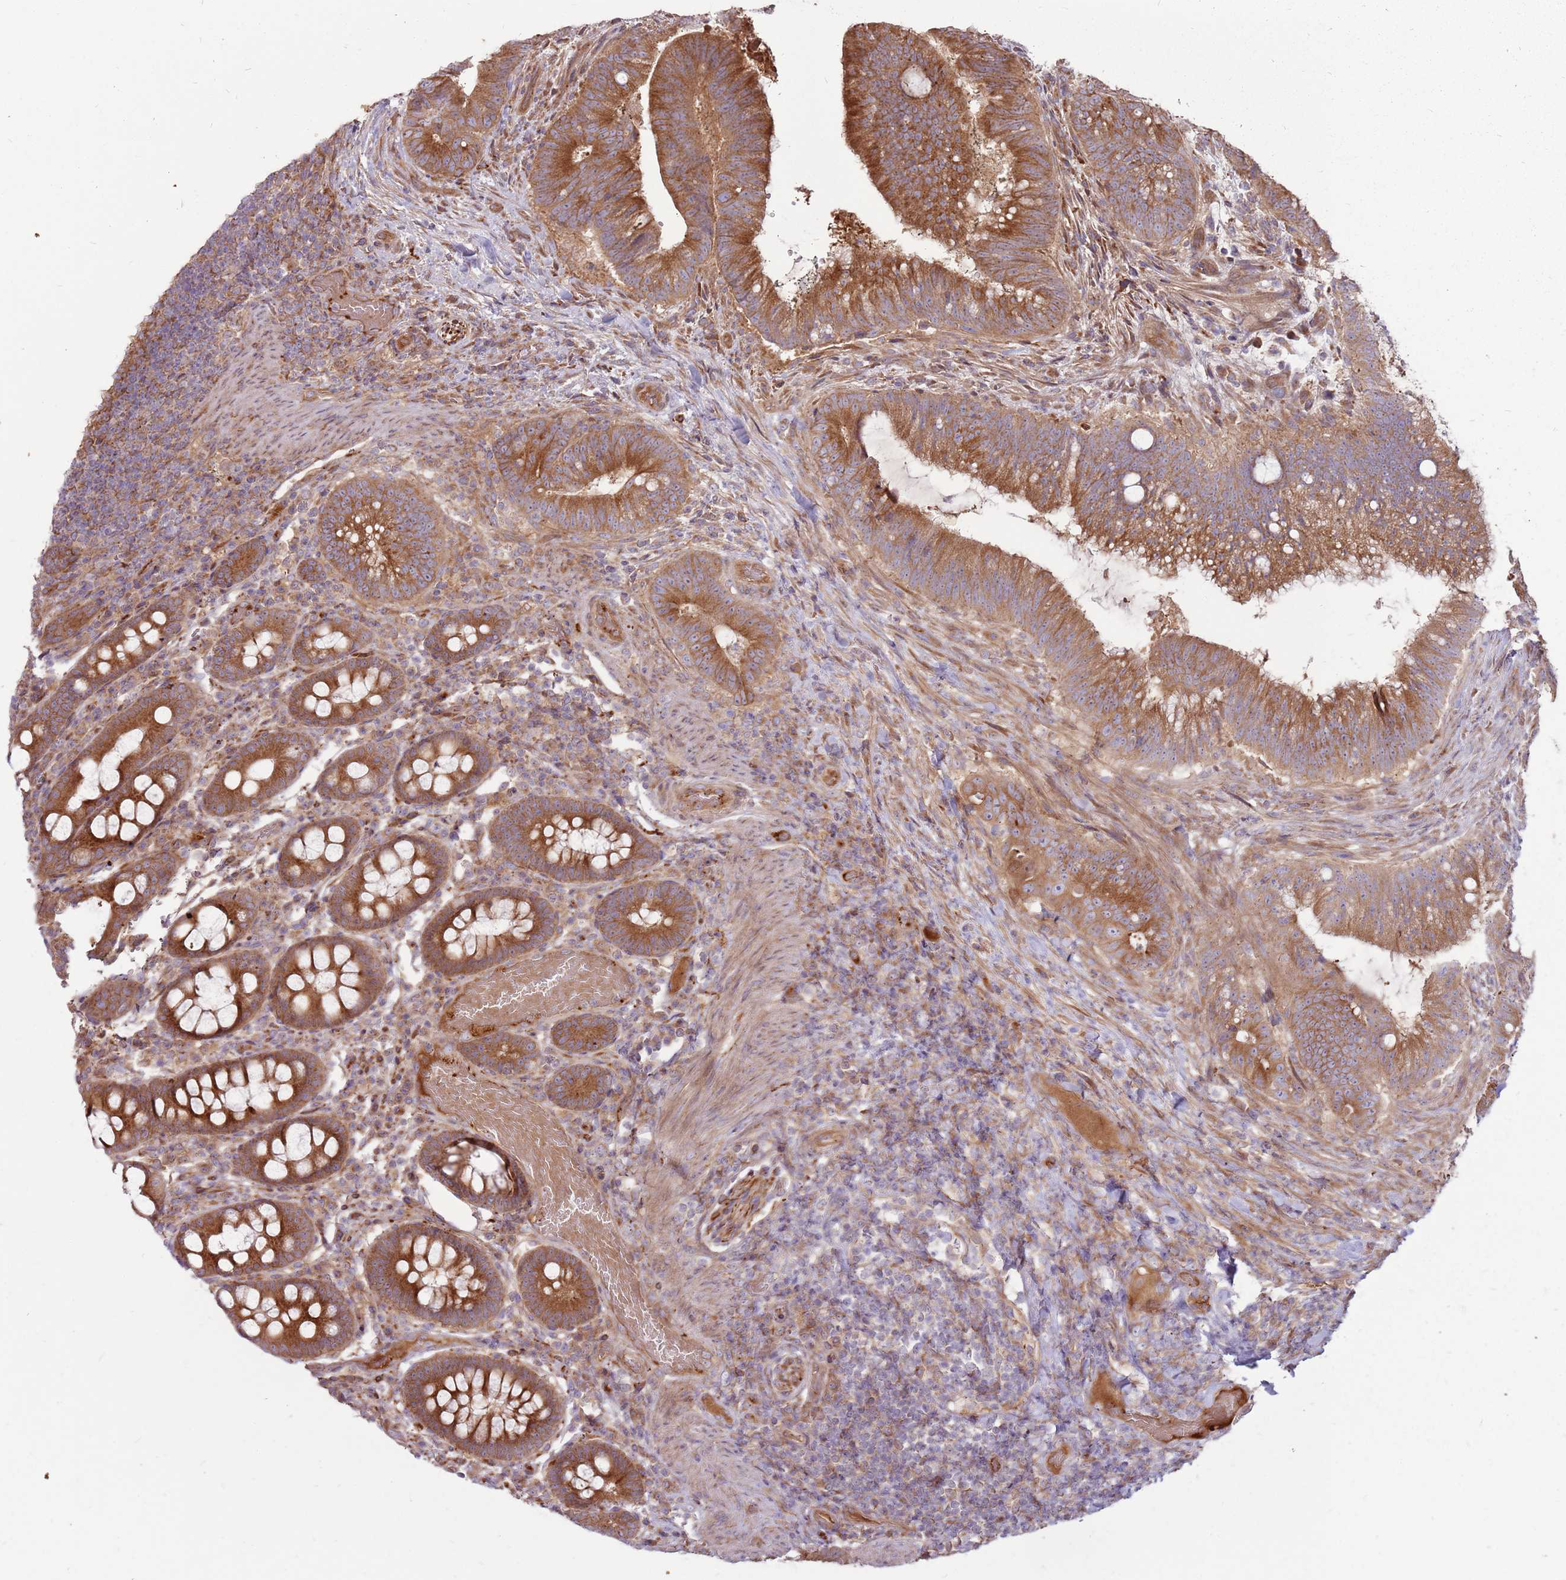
{"staining": {"intensity": "strong", "quantity": ">75%", "location": "cytoplasmic/membranous"}, "tissue": "colorectal cancer", "cell_type": "Tumor cells", "image_type": "cancer", "snomed": [{"axis": "morphology", "description": "Adenocarcinoma, NOS"}, {"axis": "topography", "description": "Colon"}], "caption": "Immunohistochemical staining of human colorectal adenocarcinoma displays high levels of strong cytoplasmic/membranous protein positivity in approximately >75% of tumor cells.", "gene": "EMC1", "patient": {"sex": "female", "age": 43}}